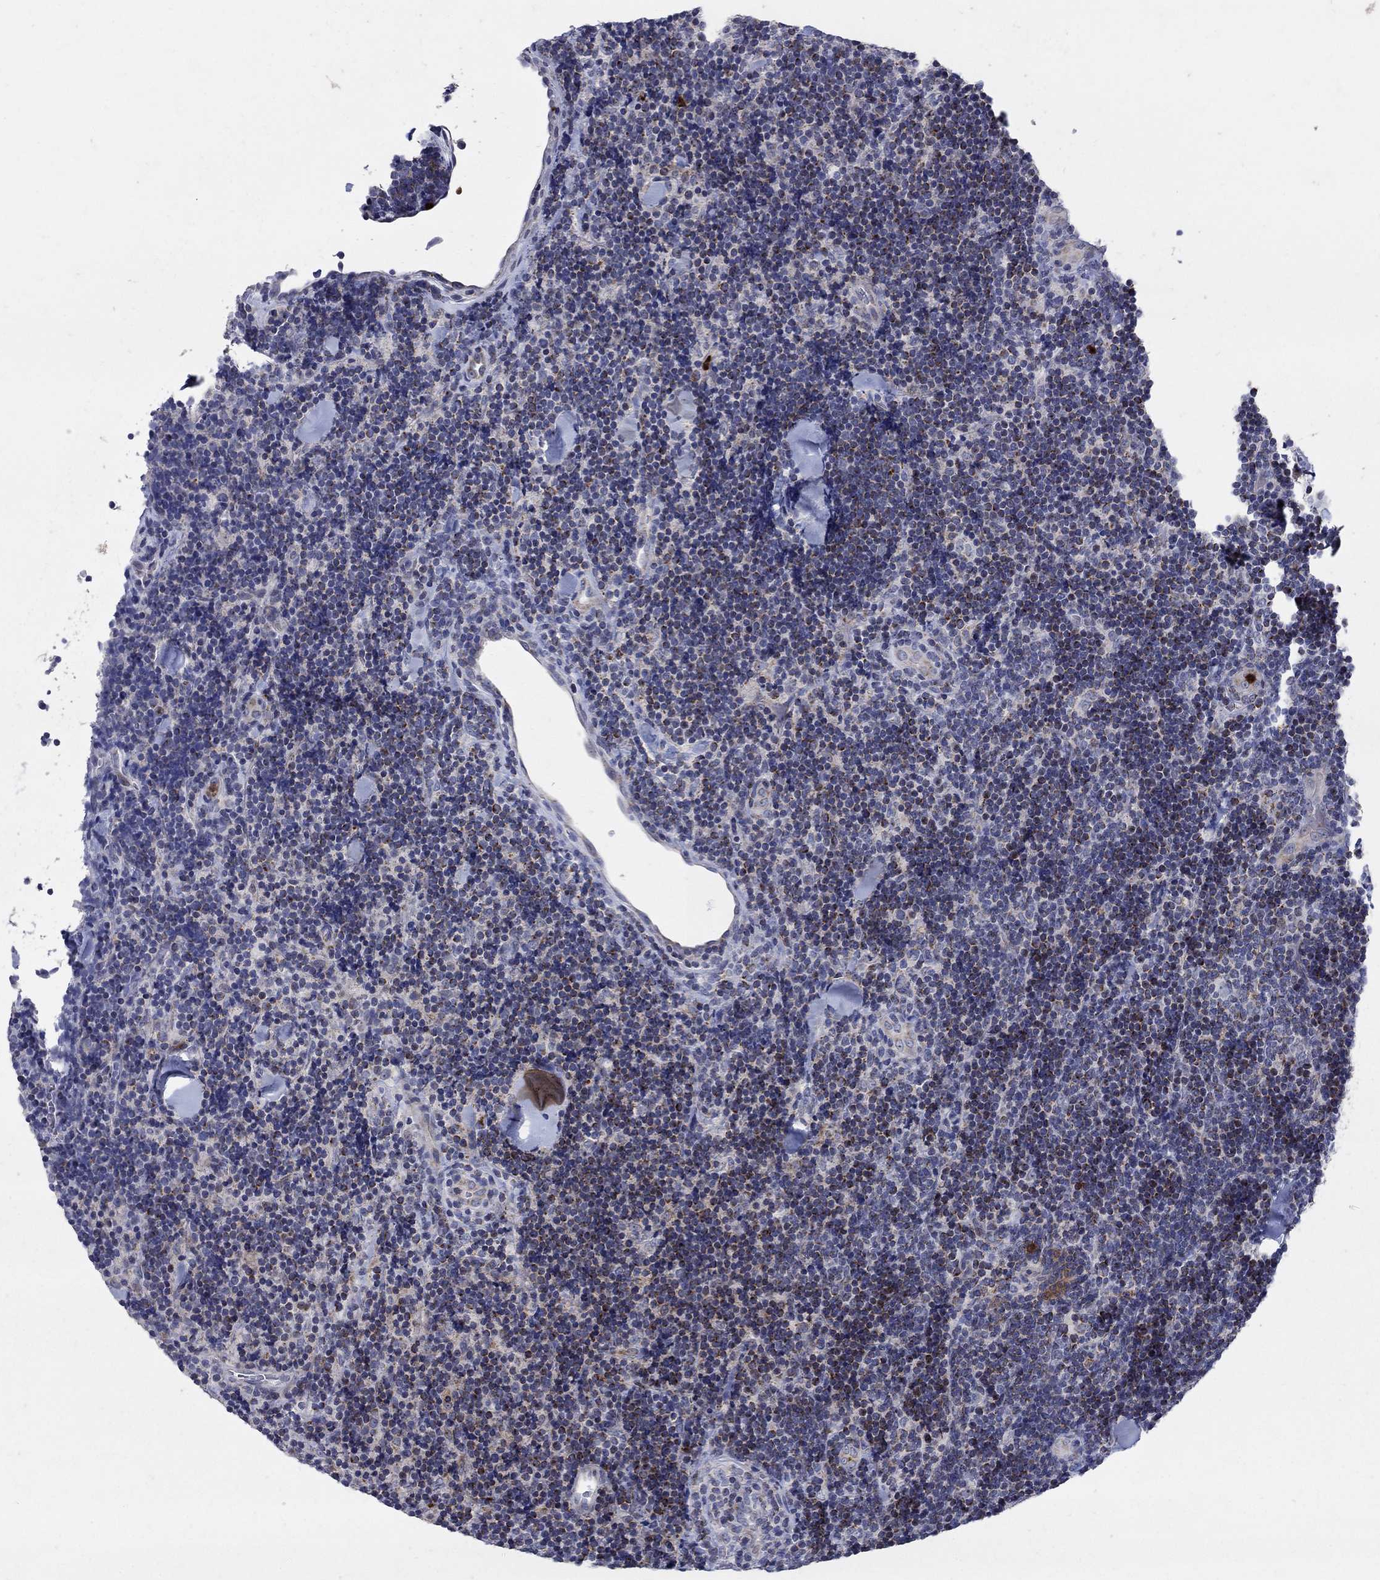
{"staining": {"intensity": "strong", "quantity": "25%-75%", "location": "cytoplasmic/membranous"}, "tissue": "lymphoma", "cell_type": "Tumor cells", "image_type": "cancer", "snomed": [{"axis": "morphology", "description": "Malignant lymphoma, non-Hodgkin's type, Low grade"}, {"axis": "topography", "description": "Lymph node"}], "caption": "Malignant lymphoma, non-Hodgkin's type (low-grade) was stained to show a protein in brown. There is high levels of strong cytoplasmic/membranous expression in about 25%-75% of tumor cells. The staining is performed using DAB (3,3'-diaminobenzidine) brown chromogen to label protein expression. The nuclei are counter-stained blue using hematoxylin.", "gene": "HMX2", "patient": {"sex": "female", "age": 56}}